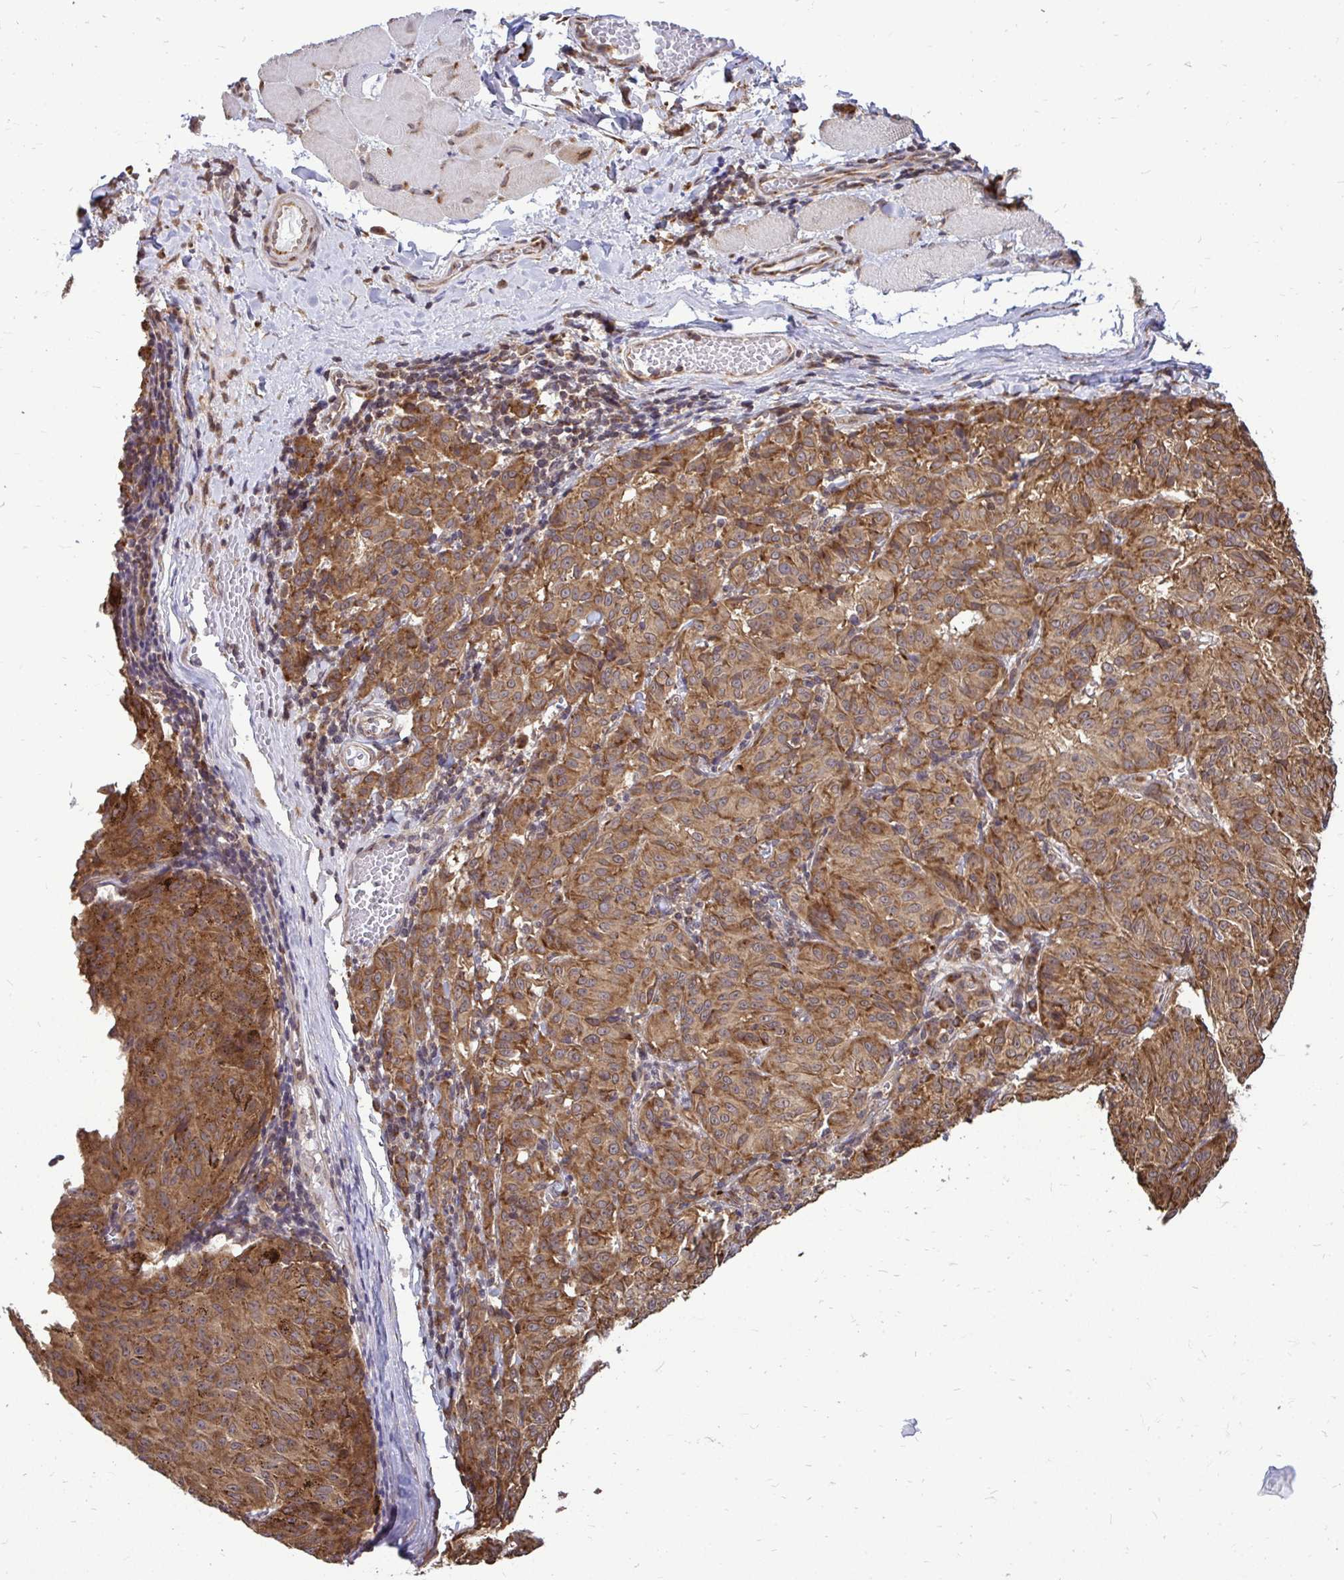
{"staining": {"intensity": "moderate", "quantity": ">75%", "location": "cytoplasmic/membranous"}, "tissue": "melanoma", "cell_type": "Tumor cells", "image_type": "cancer", "snomed": [{"axis": "morphology", "description": "Malignant melanoma, NOS"}, {"axis": "topography", "description": "Skin"}], "caption": "Tumor cells show medium levels of moderate cytoplasmic/membranous staining in about >75% of cells in melanoma.", "gene": "FMR1", "patient": {"sex": "female", "age": 72}}